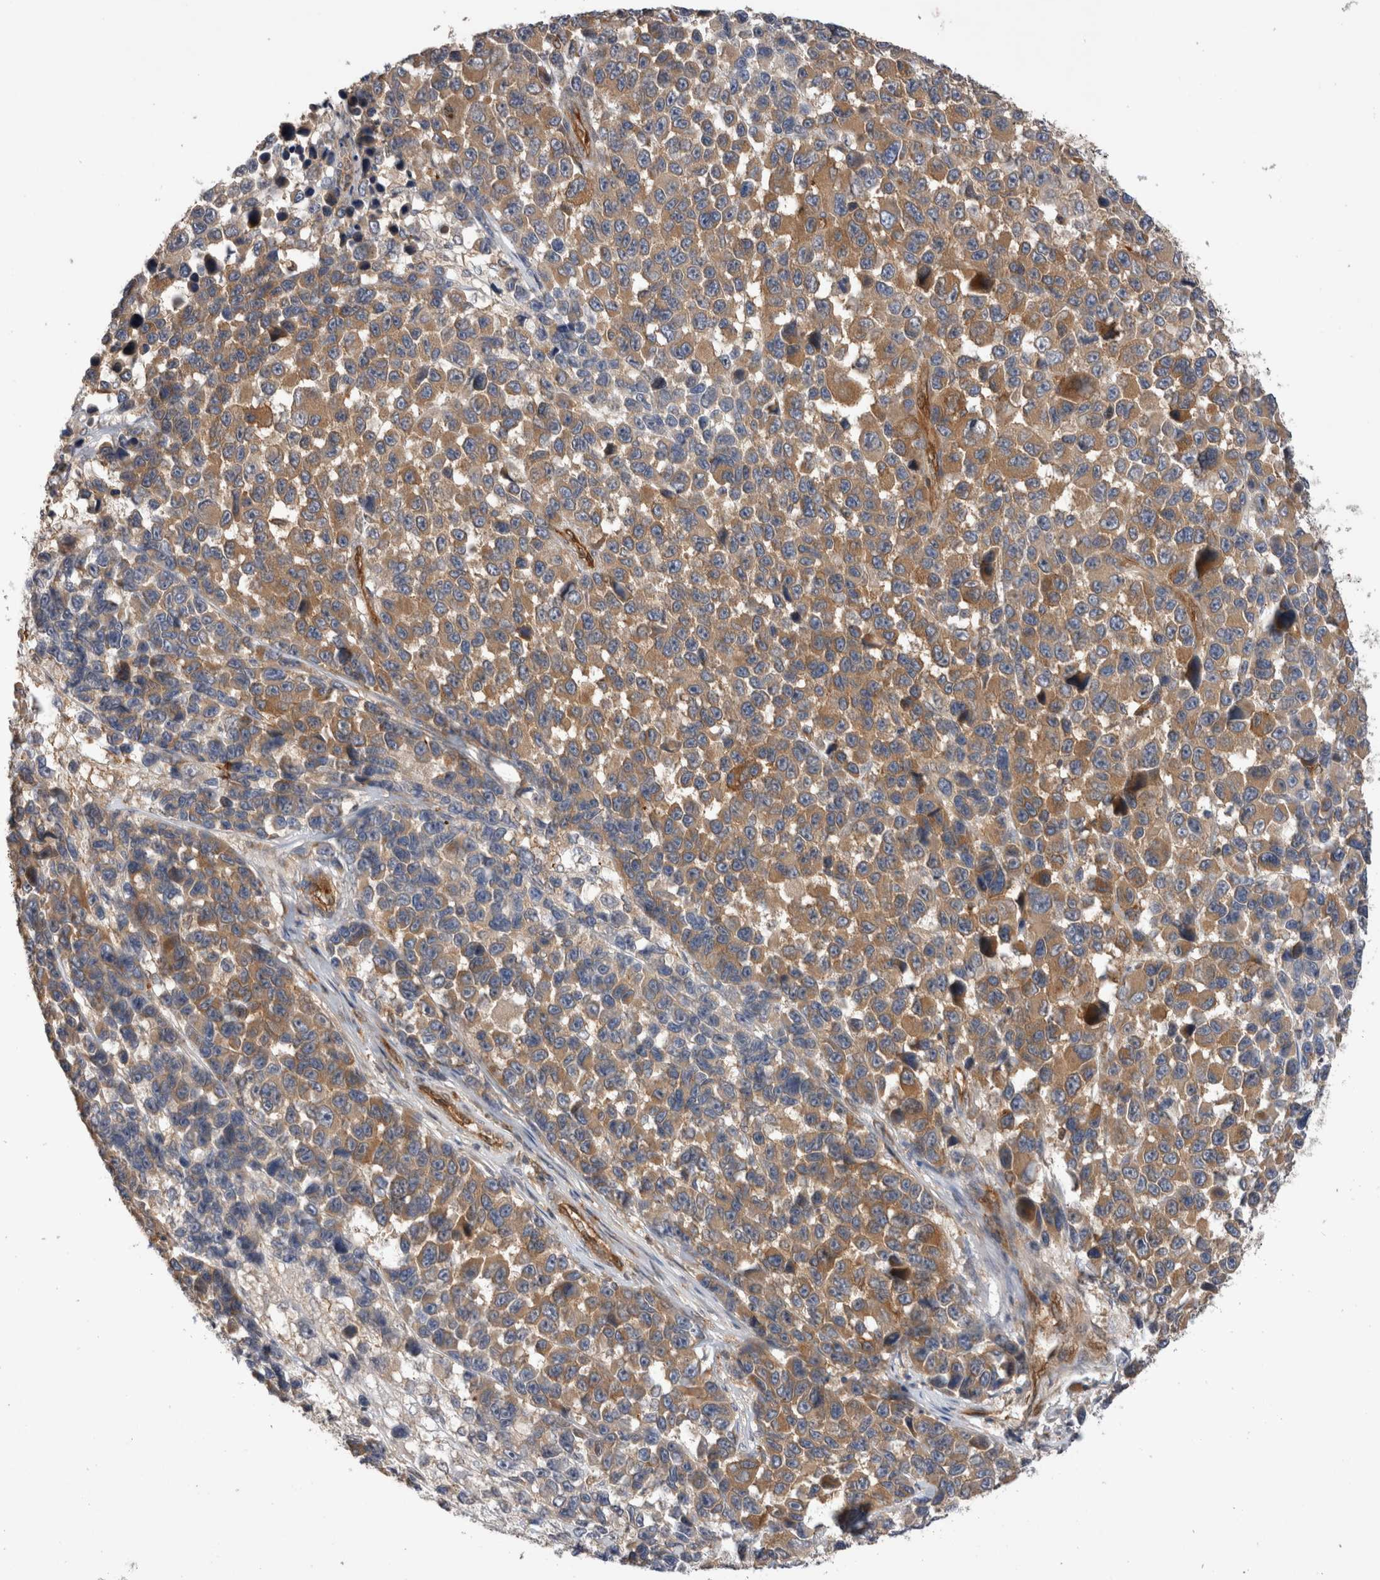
{"staining": {"intensity": "moderate", "quantity": ">75%", "location": "cytoplasmic/membranous"}, "tissue": "melanoma", "cell_type": "Tumor cells", "image_type": "cancer", "snomed": [{"axis": "morphology", "description": "Malignant melanoma, NOS"}, {"axis": "topography", "description": "Skin"}], "caption": "About >75% of tumor cells in malignant melanoma reveal moderate cytoplasmic/membranous protein positivity as visualized by brown immunohistochemical staining.", "gene": "BNIP2", "patient": {"sex": "male", "age": 53}}